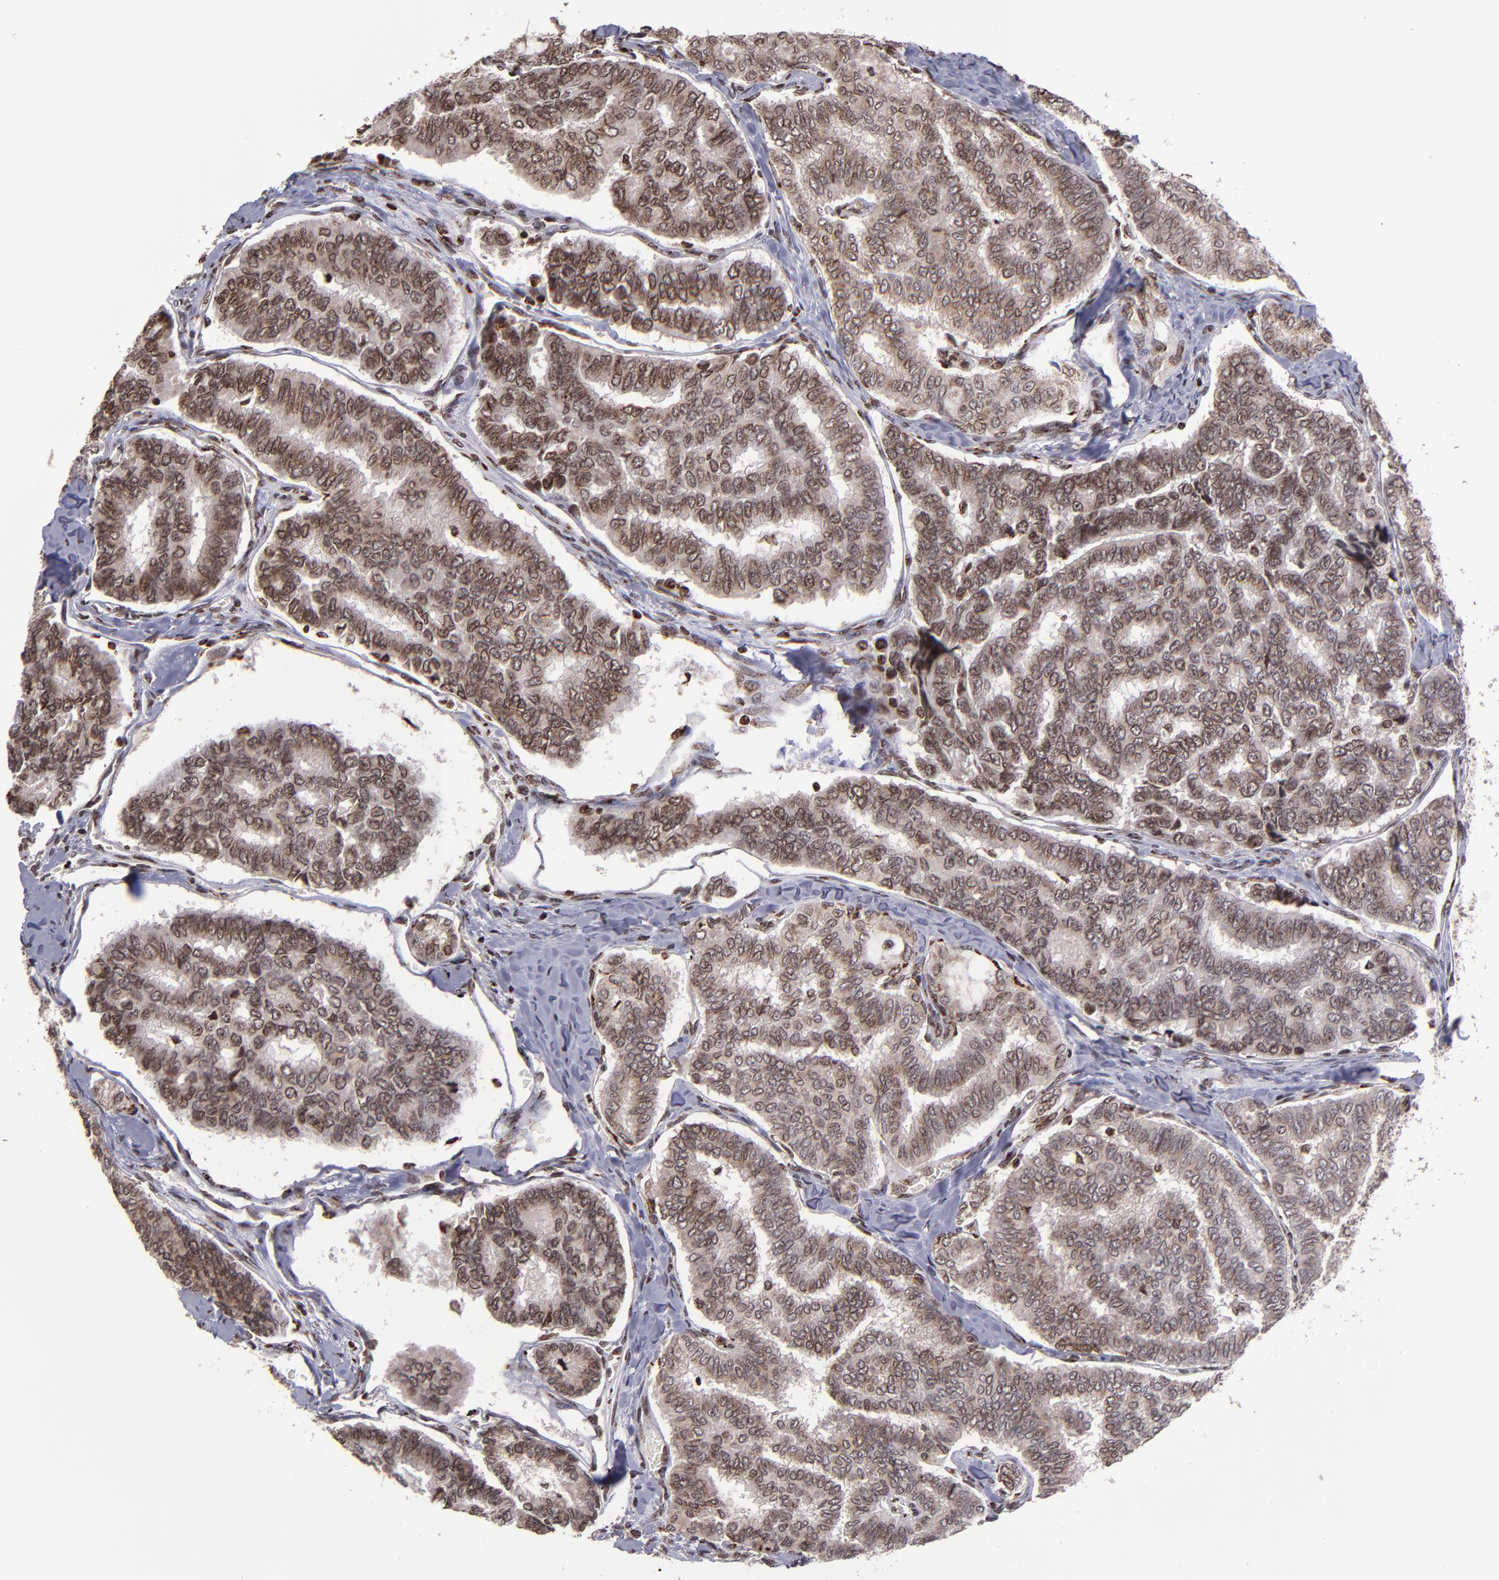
{"staining": {"intensity": "moderate", "quantity": ">75%", "location": "cytoplasmic/membranous,nuclear"}, "tissue": "thyroid cancer", "cell_type": "Tumor cells", "image_type": "cancer", "snomed": [{"axis": "morphology", "description": "Papillary adenocarcinoma, NOS"}, {"axis": "topography", "description": "Thyroid gland"}], "caption": "There is medium levels of moderate cytoplasmic/membranous and nuclear positivity in tumor cells of thyroid cancer (papillary adenocarcinoma), as demonstrated by immunohistochemical staining (brown color).", "gene": "CSDC2", "patient": {"sex": "female", "age": 35}}